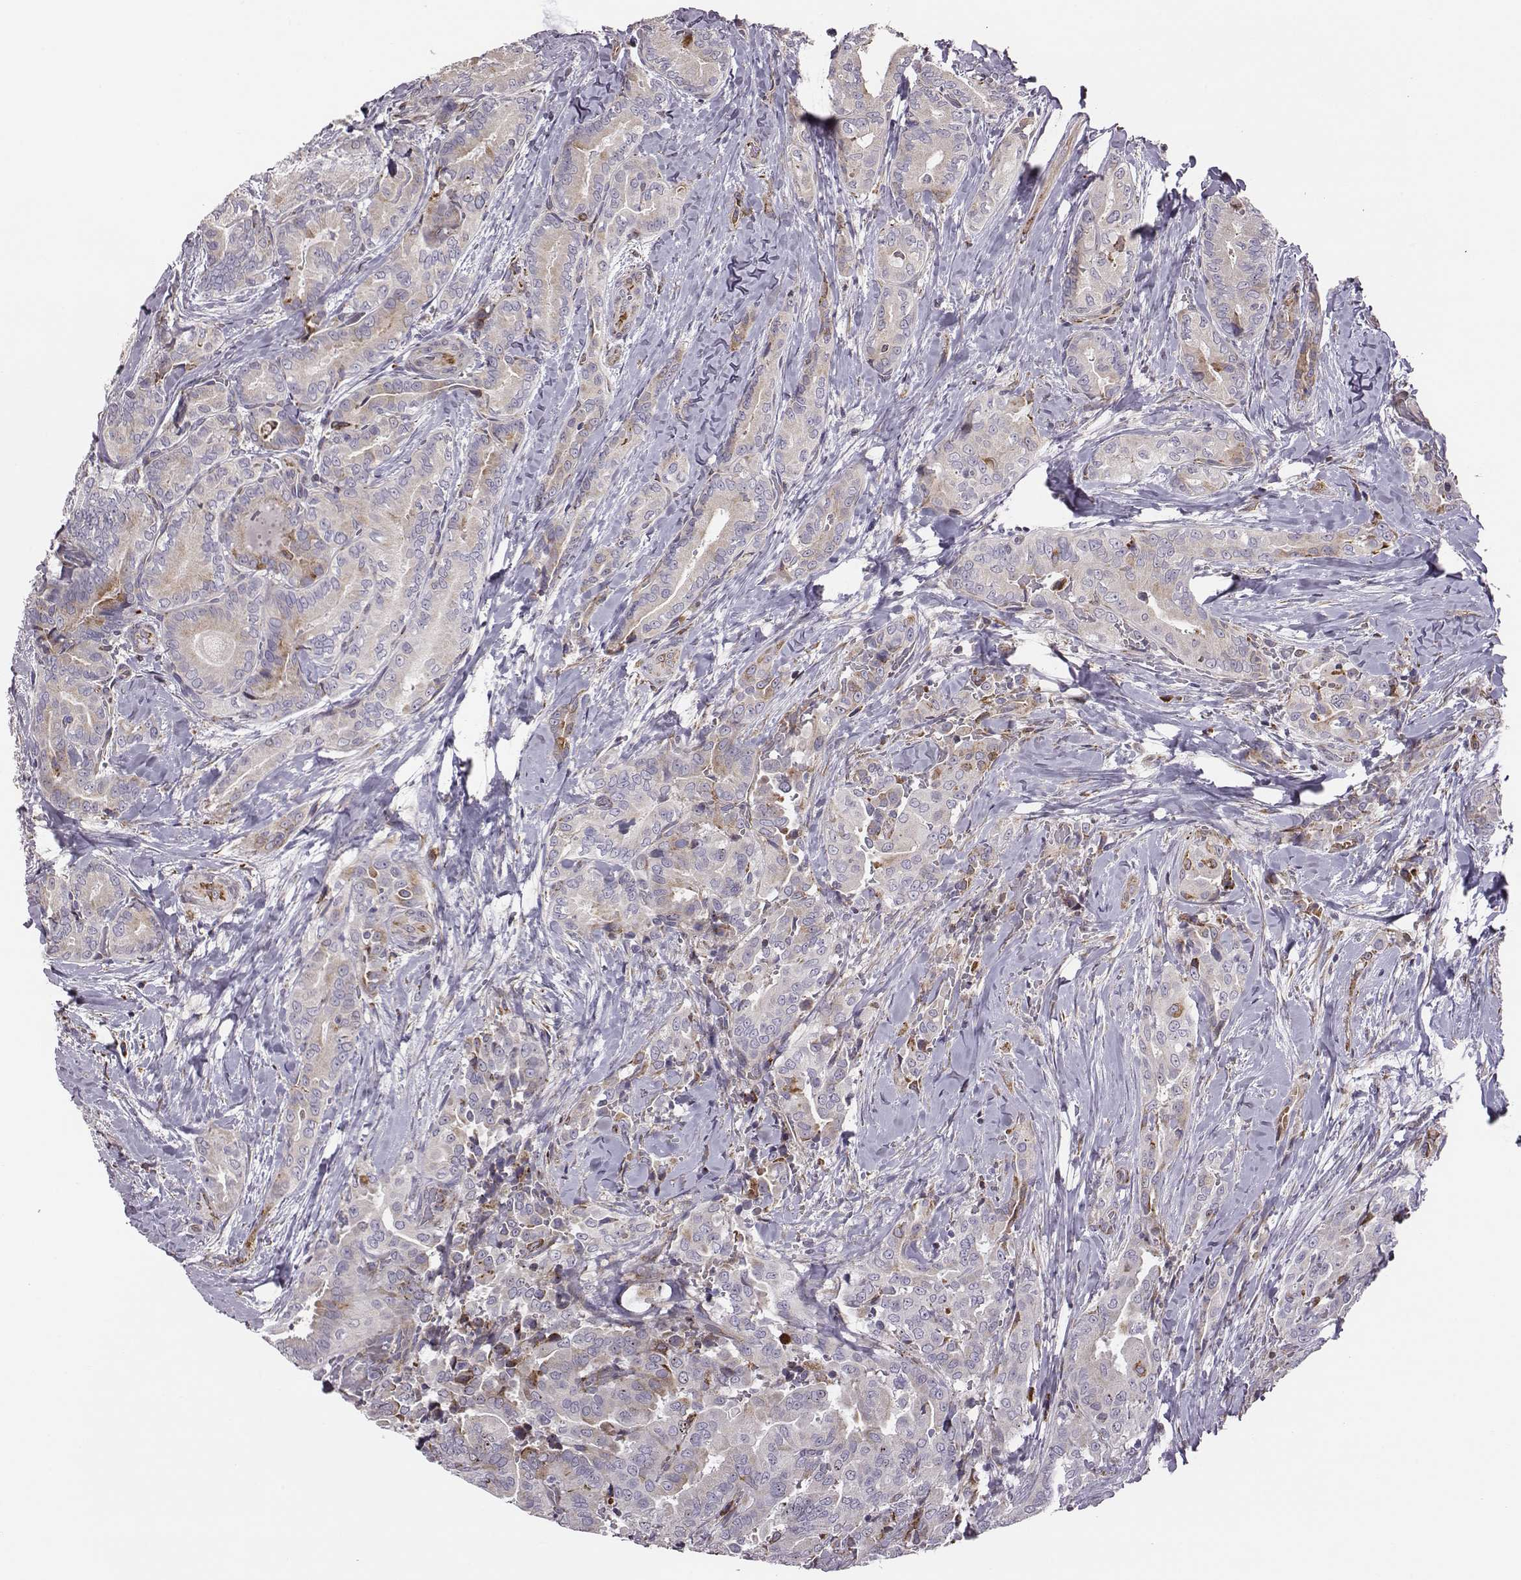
{"staining": {"intensity": "moderate", "quantity": "<25%", "location": "cytoplasmic/membranous"}, "tissue": "thyroid cancer", "cell_type": "Tumor cells", "image_type": "cancer", "snomed": [{"axis": "morphology", "description": "Papillary adenocarcinoma, NOS"}, {"axis": "topography", "description": "Thyroid gland"}], "caption": "The micrograph displays immunohistochemical staining of thyroid cancer. There is moderate cytoplasmic/membranous positivity is seen in approximately <25% of tumor cells. The staining is performed using DAB (3,3'-diaminobenzidine) brown chromogen to label protein expression. The nuclei are counter-stained blue using hematoxylin.", "gene": "SELENOI", "patient": {"sex": "male", "age": 61}}